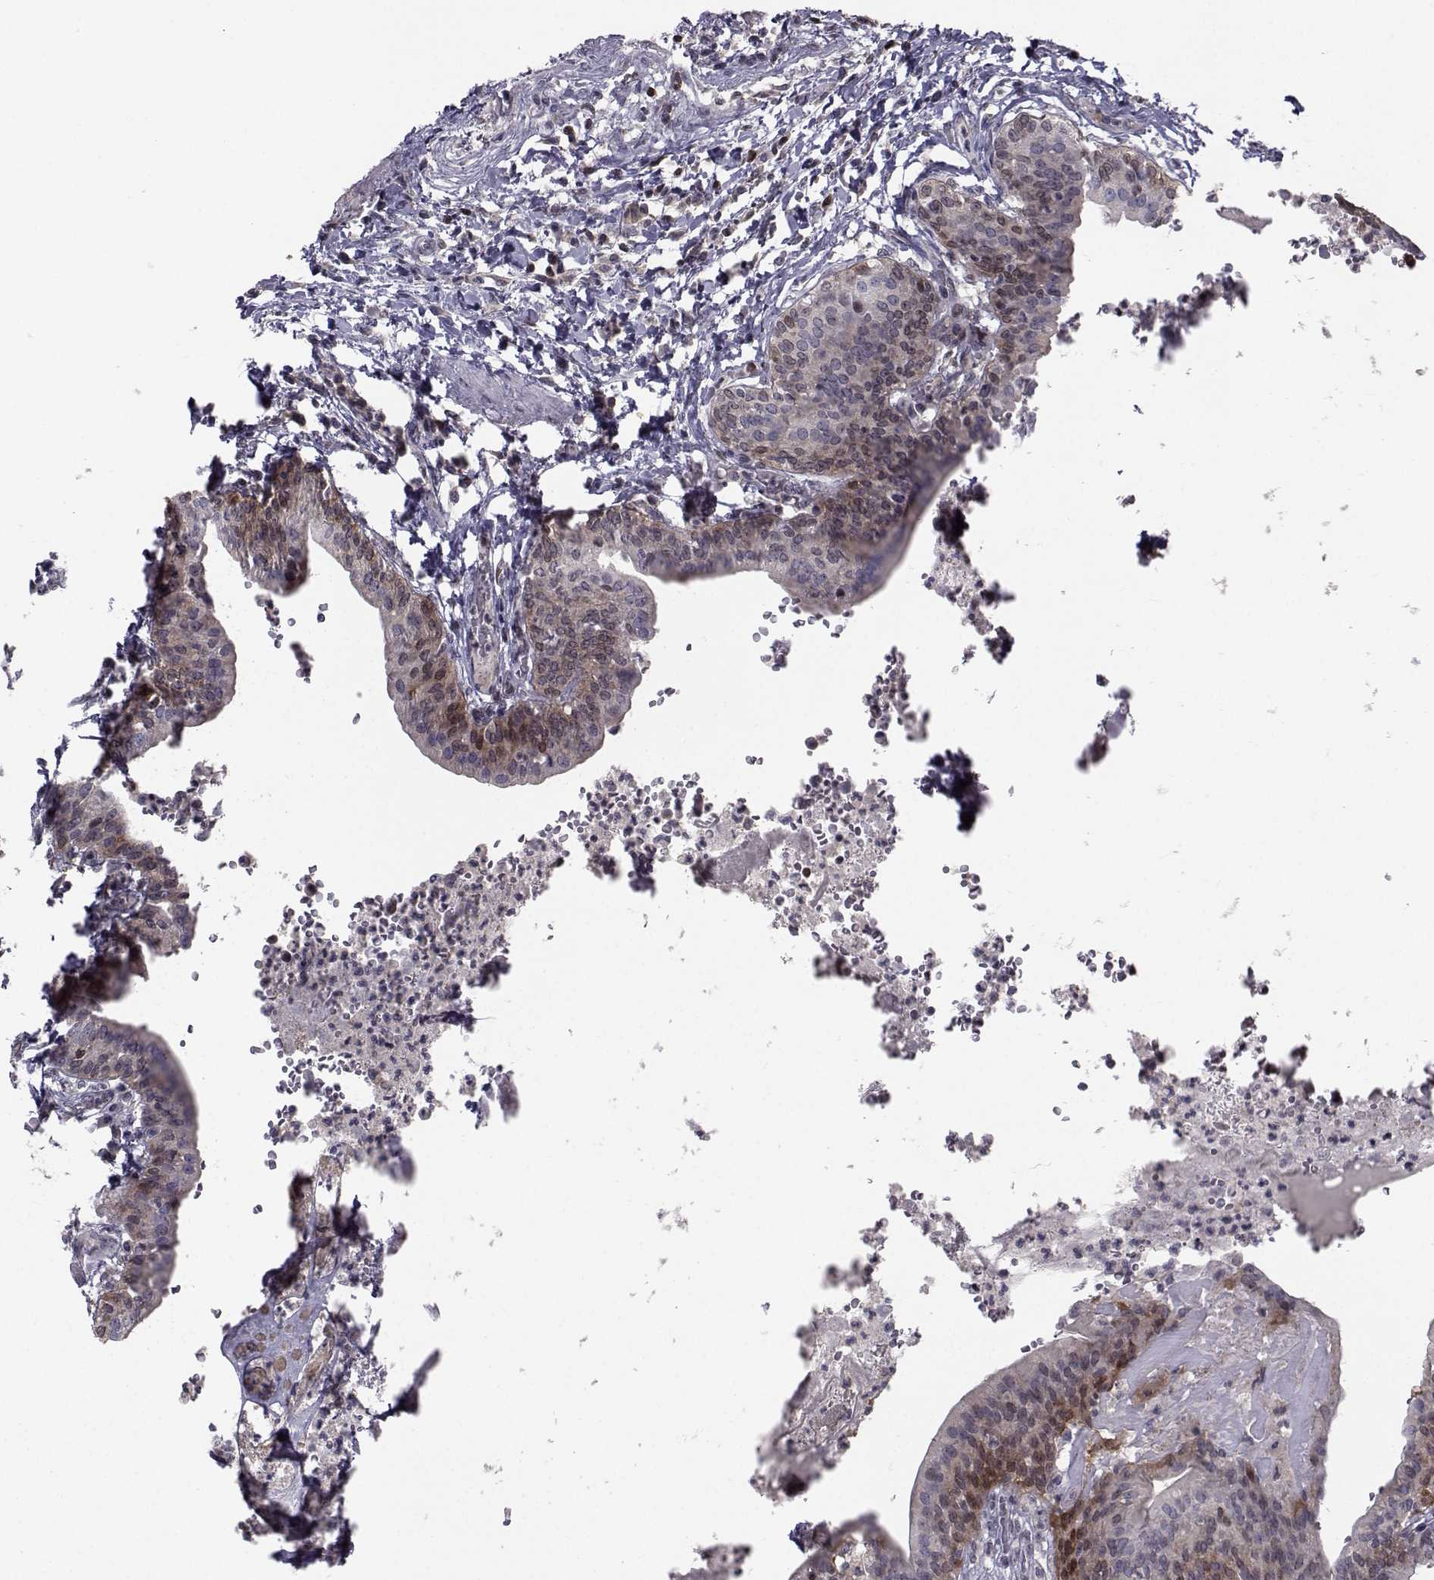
{"staining": {"intensity": "moderate", "quantity": ">75%", "location": "cytoplasmic/membranous"}, "tissue": "urinary bladder", "cell_type": "Urothelial cells", "image_type": "normal", "snomed": [{"axis": "morphology", "description": "Normal tissue, NOS"}, {"axis": "topography", "description": "Urinary bladder"}], "caption": "Immunohistochemical staining of normal urinary bladder demonstrates moderate cytoplasmic/membranous protein positivity in about >75% of urothelial cells.", "gene": "PCP4L1", "patient": {"sex": "male", "age": 66}}